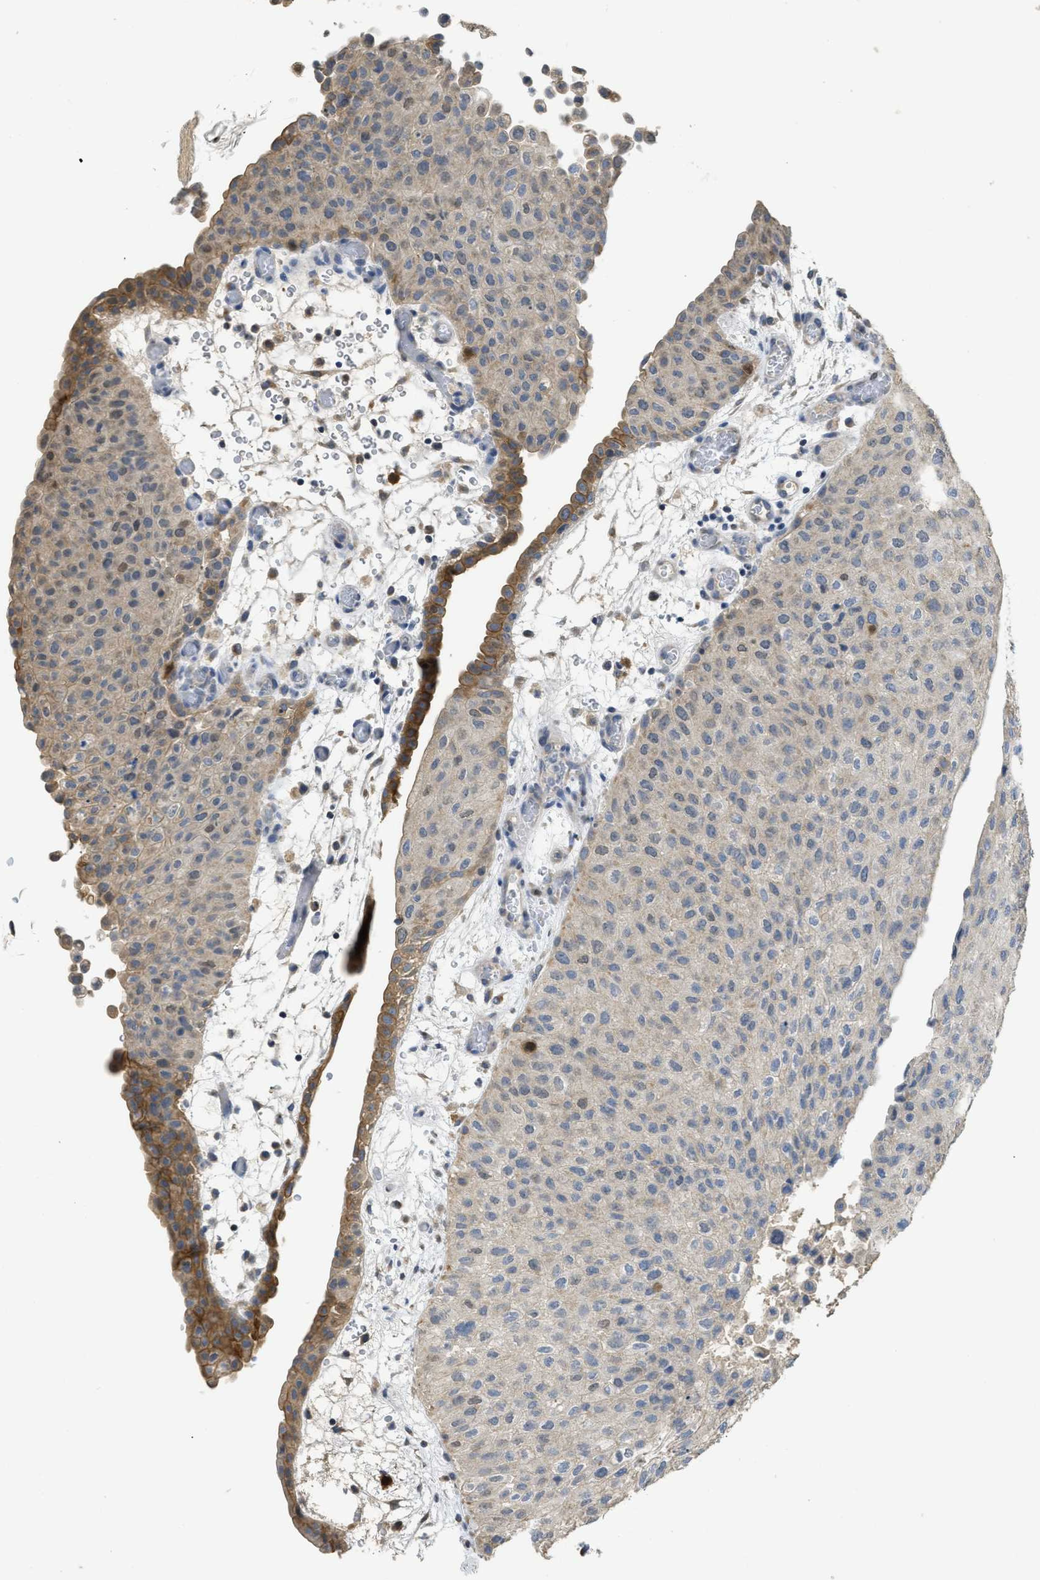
{"staining": {"intensity": "weak", "quantity": "25%-75%", "location": "cytoplasmic/membranous"}, "tissue": "urothelial cancer", "cell_type": "Tumor cells", "image_type": "cancer", "snomed": [{"axis": "morphology", "description": "Urothelial carcinoma, Low grade"}, {"axis": "morphology", "description": "Urothelial carcinoma, High grade"}, {"axis": "topography", "description": "Urinary bladder"}], "caption": "Protein analysis of urothelial cancer tissue reveals weak cytoplasmic/membranous positivity in approximately 25%-75% of tumor cells. (Brightfield microscopy of DAB IHC at high magnification).", "gene": "SFXN2", "patient": {"sex": "male", "age": 35}}